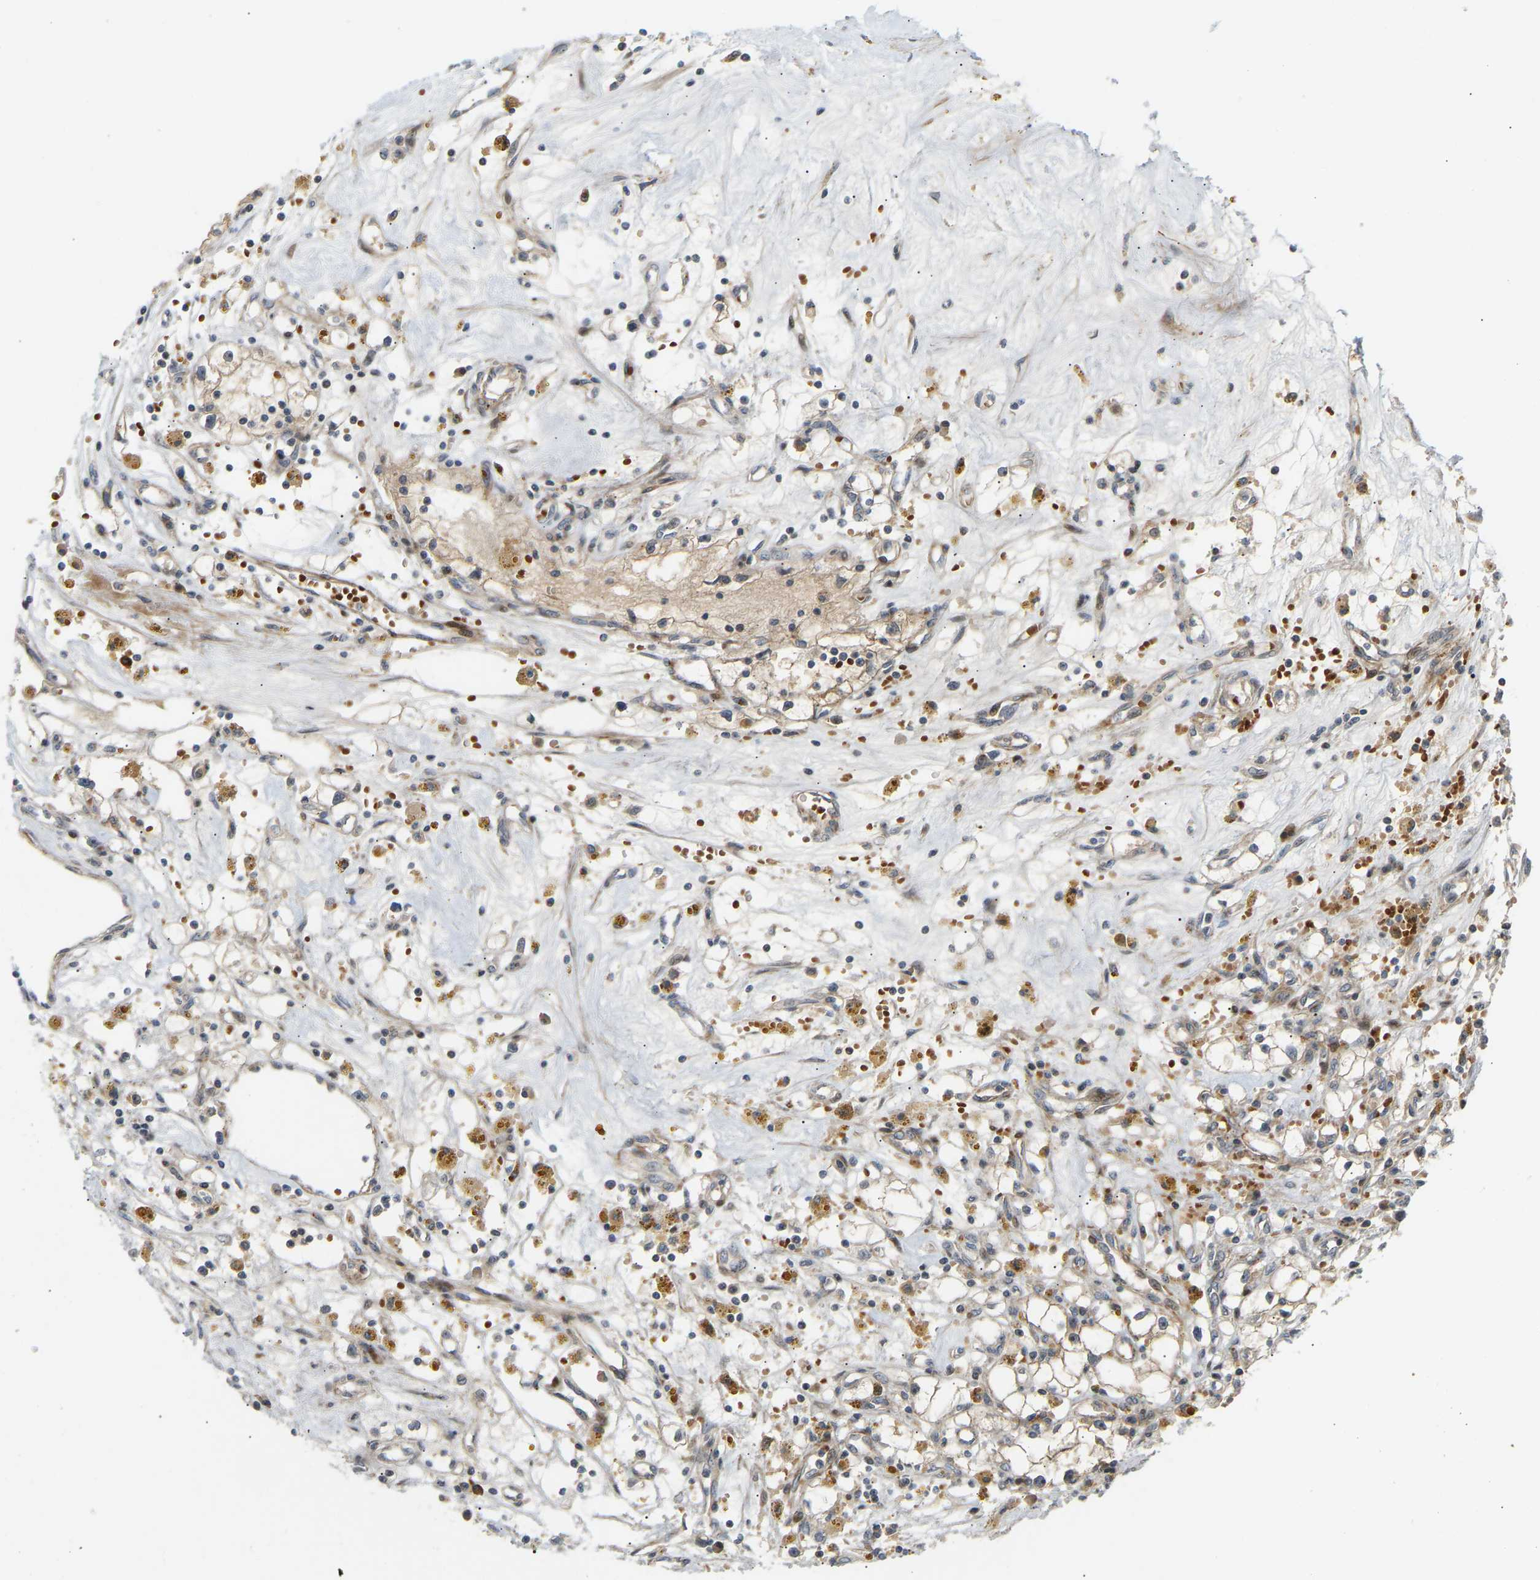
{"staining": {"intensity": "weak", "quantity": ">75%", "location": "cytoplasmic/membranous"}, "tissue": "renal cancer", "cell_type": "Tumor cells", "image_type": "cancer", "snomed": [{"axis": "morphology", "description": "Adenocarcinoma, NOS"}, {"axis": "topography", "description": "Kidney"}], "caption": "Tumor cells exhibit low levels of weak cytoplasmic/membranous positivity in approximately >75% of cells in renal cancer.", "gene": "POGLUT2", "patient": {"sex": "male", "age": 56}}